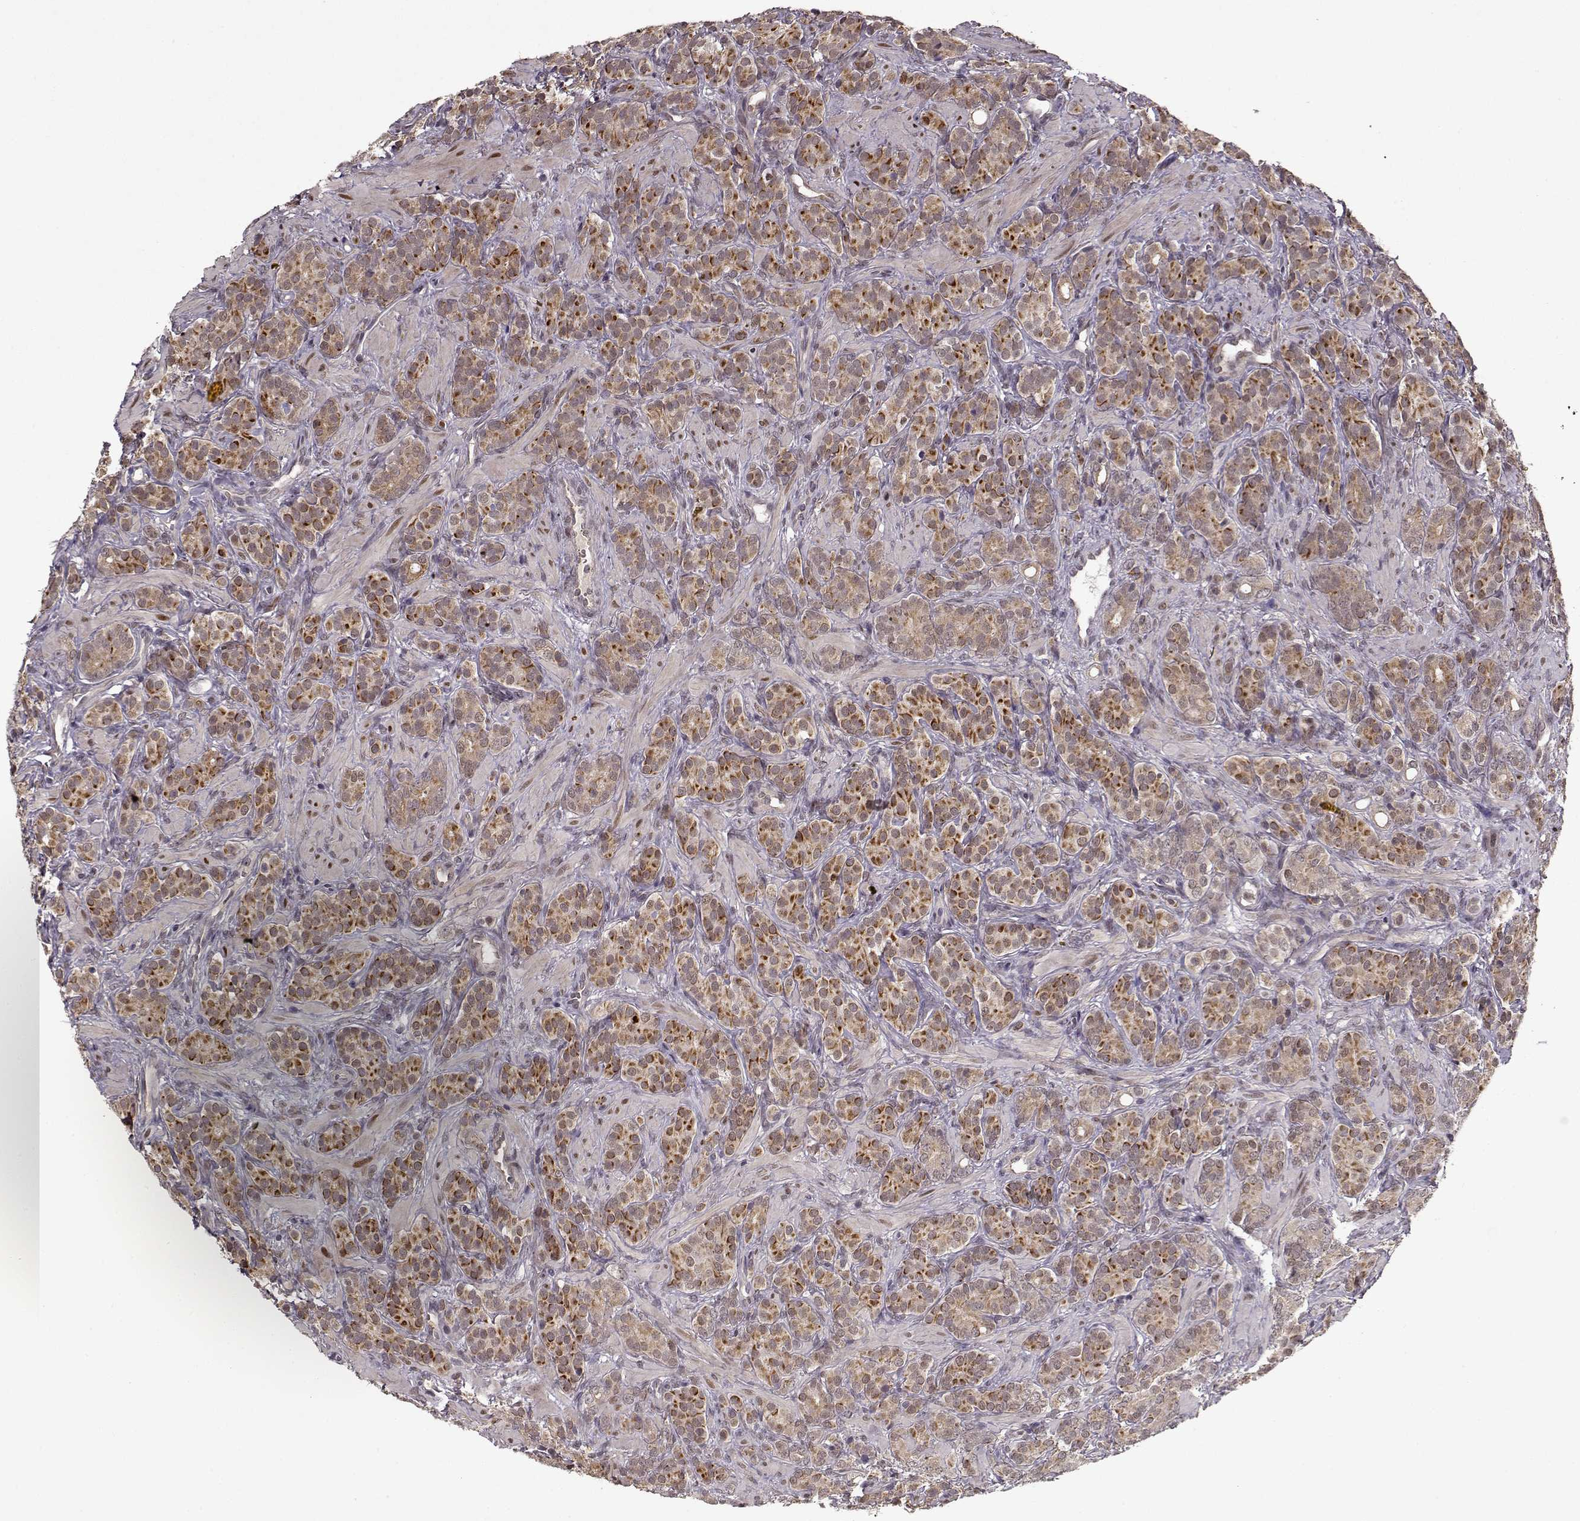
{"staining": {"intensity": "strong", "quantity": "25%-75%", "location": "cytoplasmic/membranous"}, "tissue": "prostate cancer", "cell_type": "Tumor cells", "image_type": "cancer", "snomed": [{"axis": "morphology", "description": "Adenocarcinoma, High grade"}, {"axis": "topography", "description": "Prostate"}], "caption": "There is high levels of strong cytoplasmic/membranous positivity in tumor cells of prostate cancer (adenocarcinoma (high-grade)), as demonstrated by immunohistochemical staining (brown color).", "gene": "DENND4B", "patient": {"sex": "male", "age": 84}}